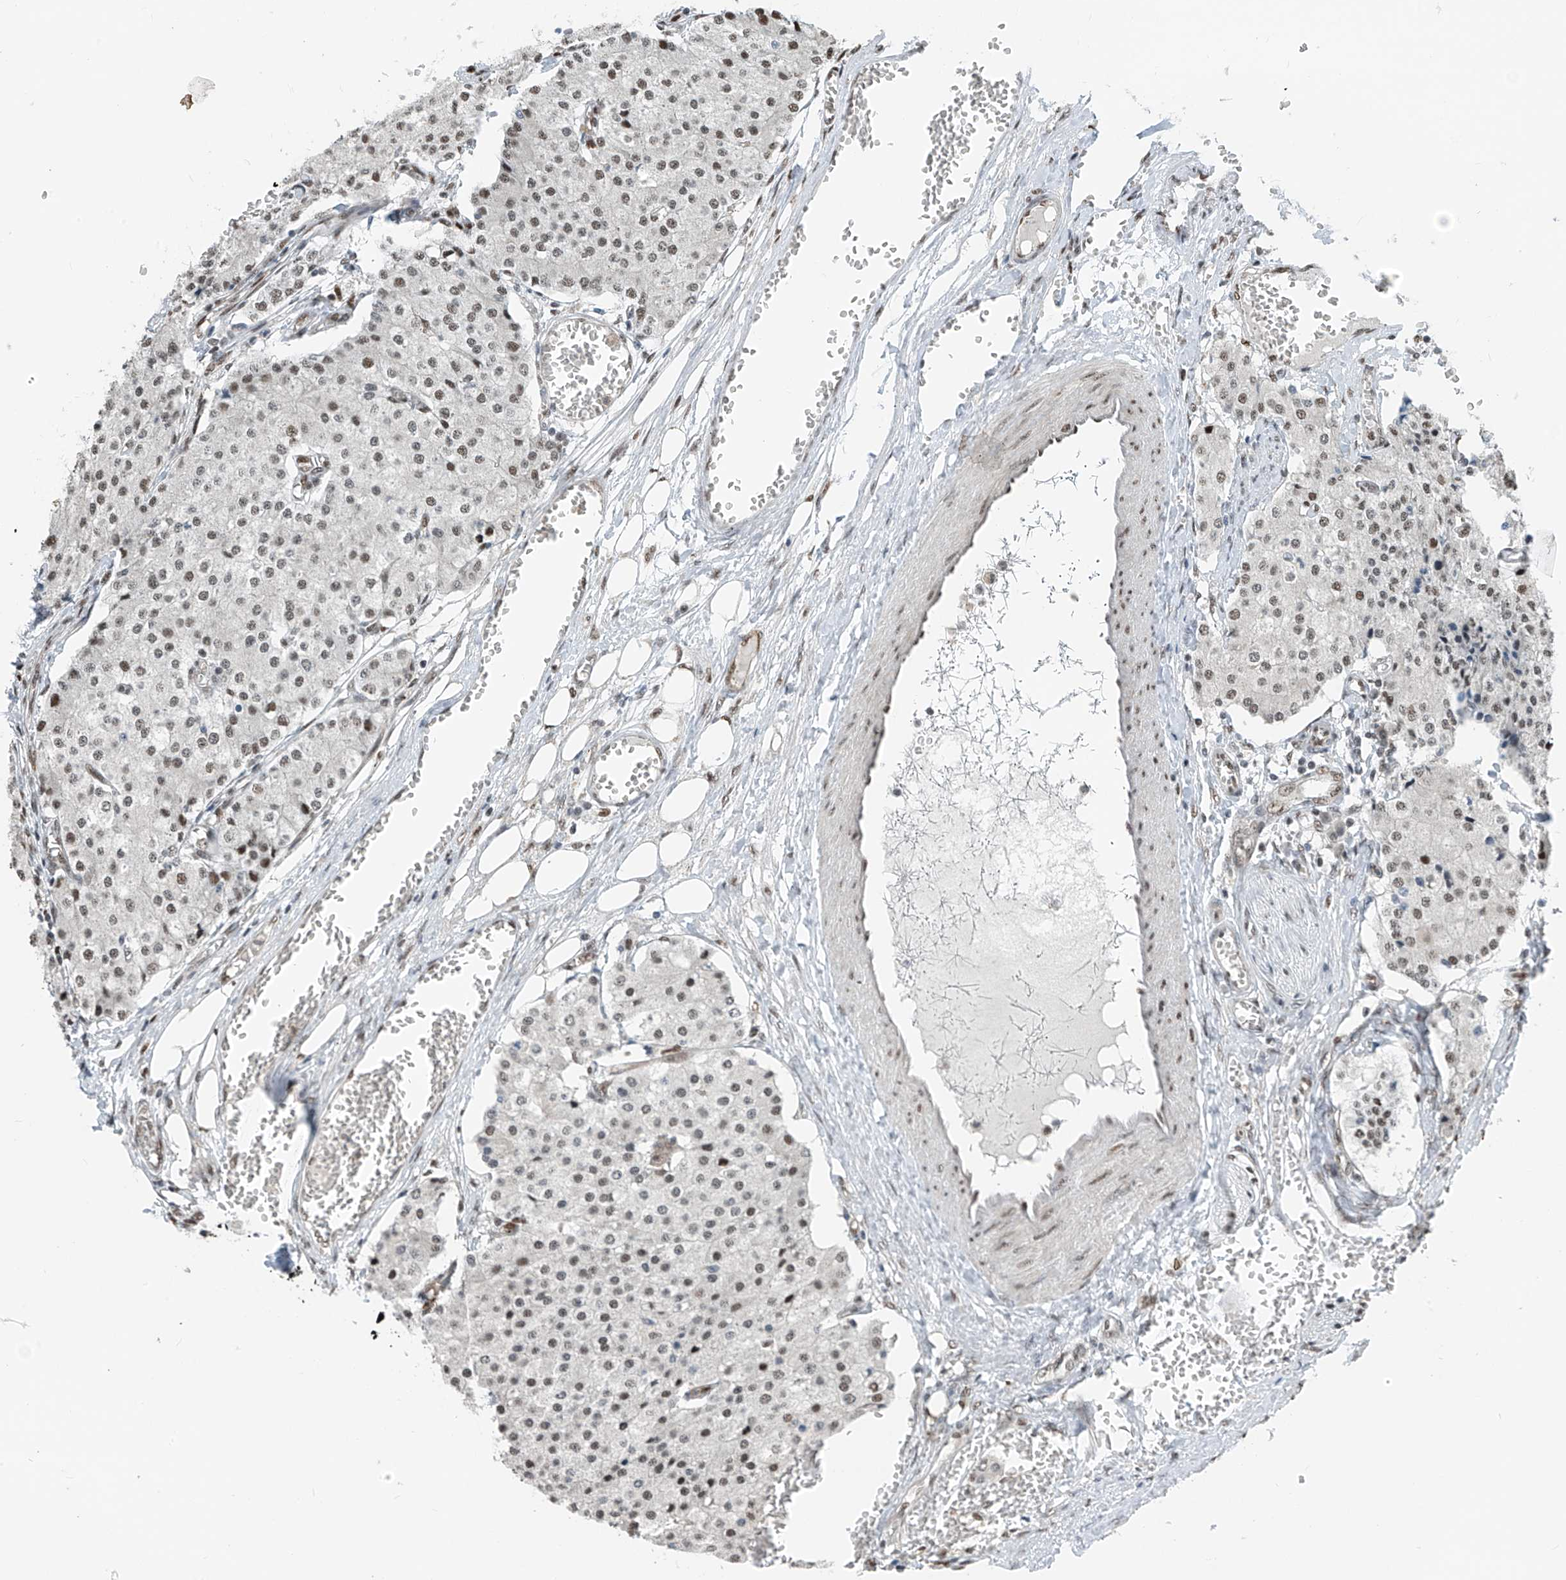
{"staining": {"intensity": "moderate", "quantity": ">75%", "location": "nuclear"}, "tissue": "carcinoid", "cell_type": "Tumor cells", "image_type": "cancer", "snomed": [{"axis": "morphology", "description": "Carcinoid, malignant, NOS"}, {"axis": "topography", "description": "Colon"}], "caption": "This is an image of immunohistochemistry staining of carcinoid (malignant), which shows moderate positivity in the nuclear of tumor cells.", "gene": "RBP7", "patient": {"sex": "female", "age": 52}}